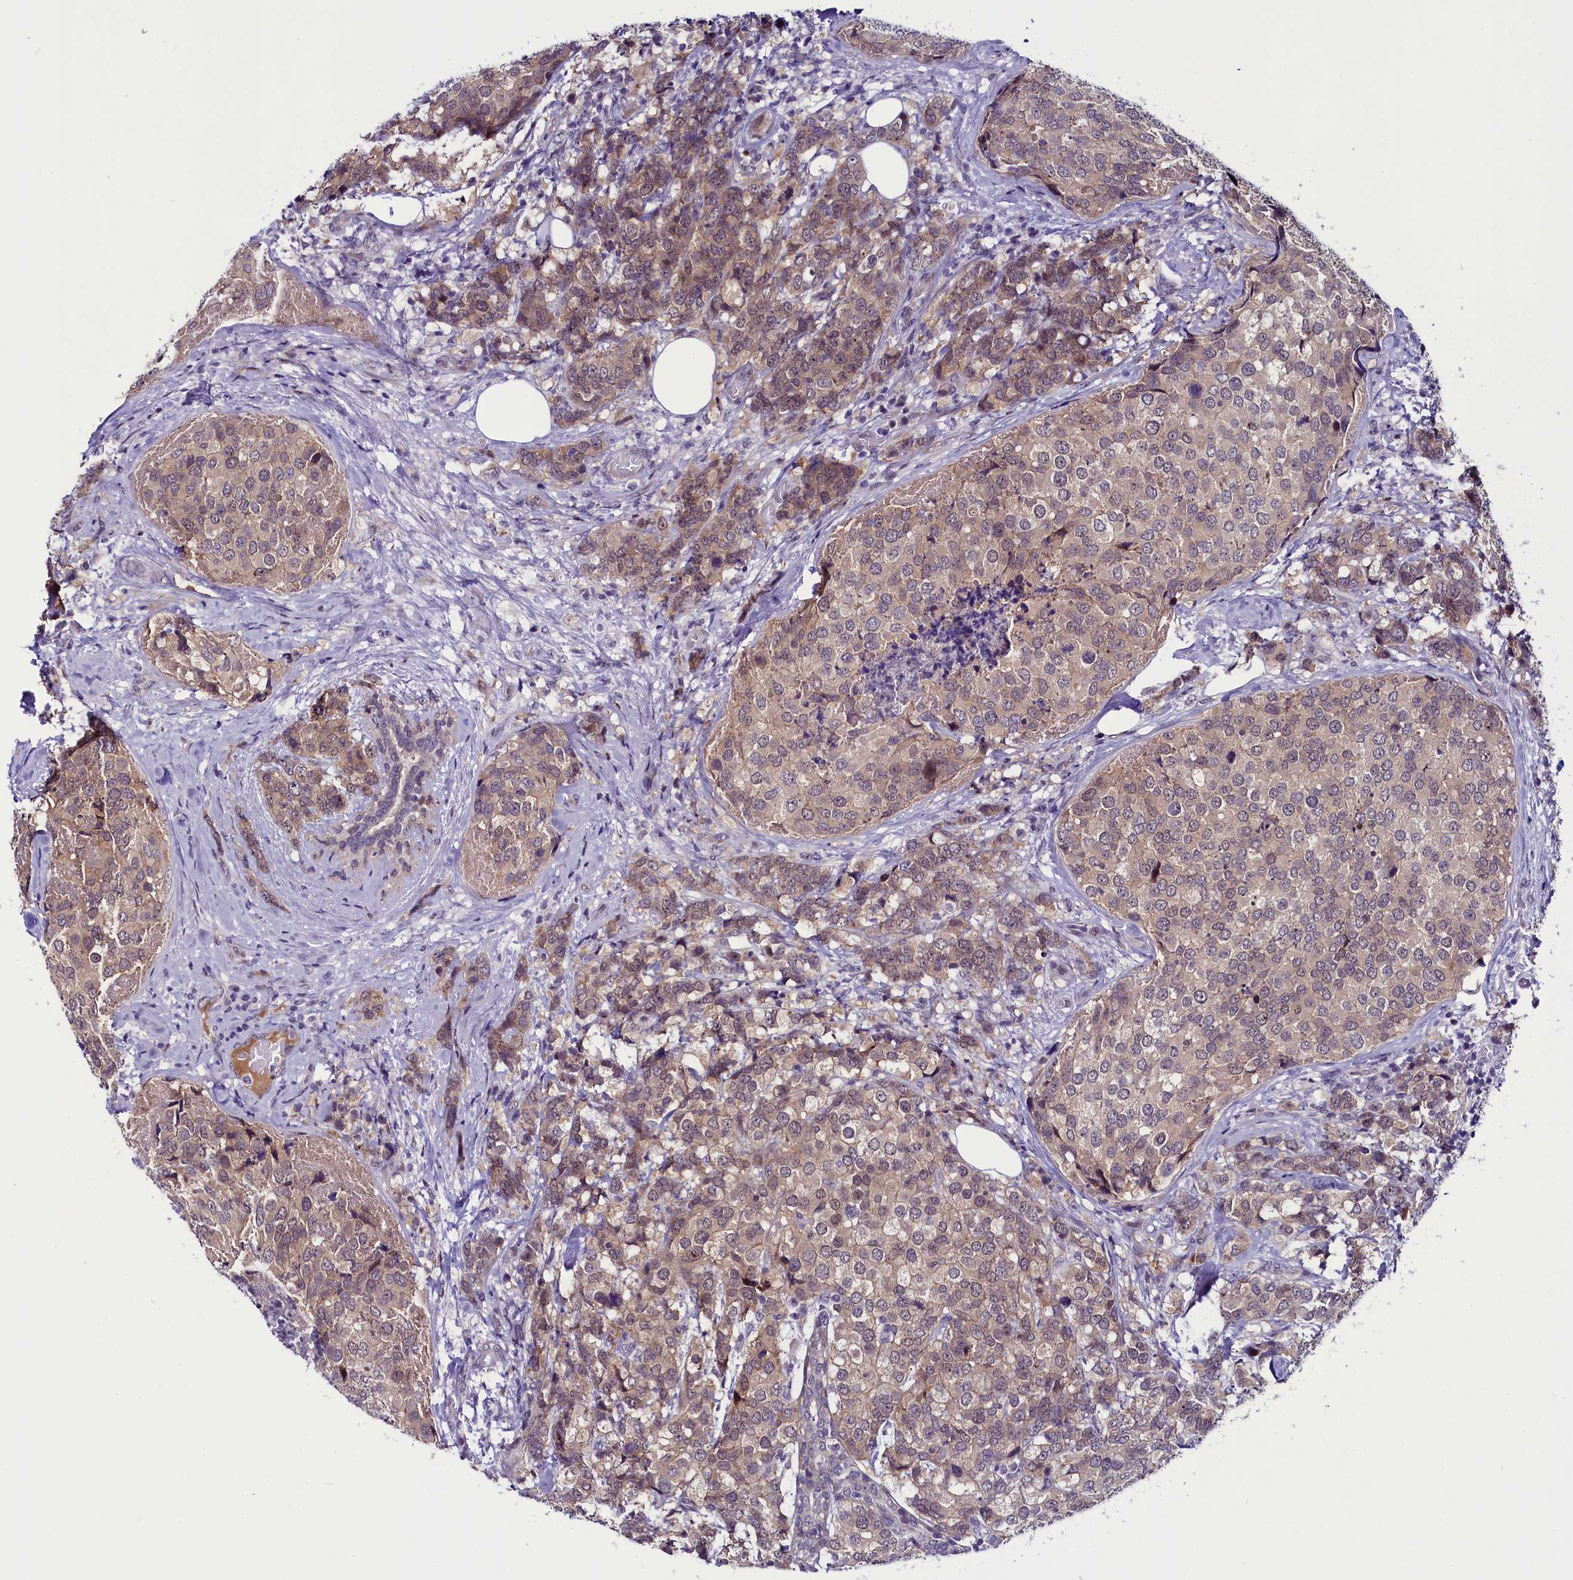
{"staining": {"intensity": "weak", "quantity": ">75%", "location": "cytoplasmic/membranous"}, "tissue": "breast cancer", "cell_type": "Tumor cells", "image_type": "cancer", "snomed": [{"axis": "morphology", "description": "Lobular carcinoma"}, {"axis": "topography", "description": "Breast"}], "caption": "Tumor cells show low levels of weak cytoplasmic/membranous expression in about >75% of cells in breast cancer.", "gene": "CCDC106", "patient": {"sex": "female", "age": 59}}